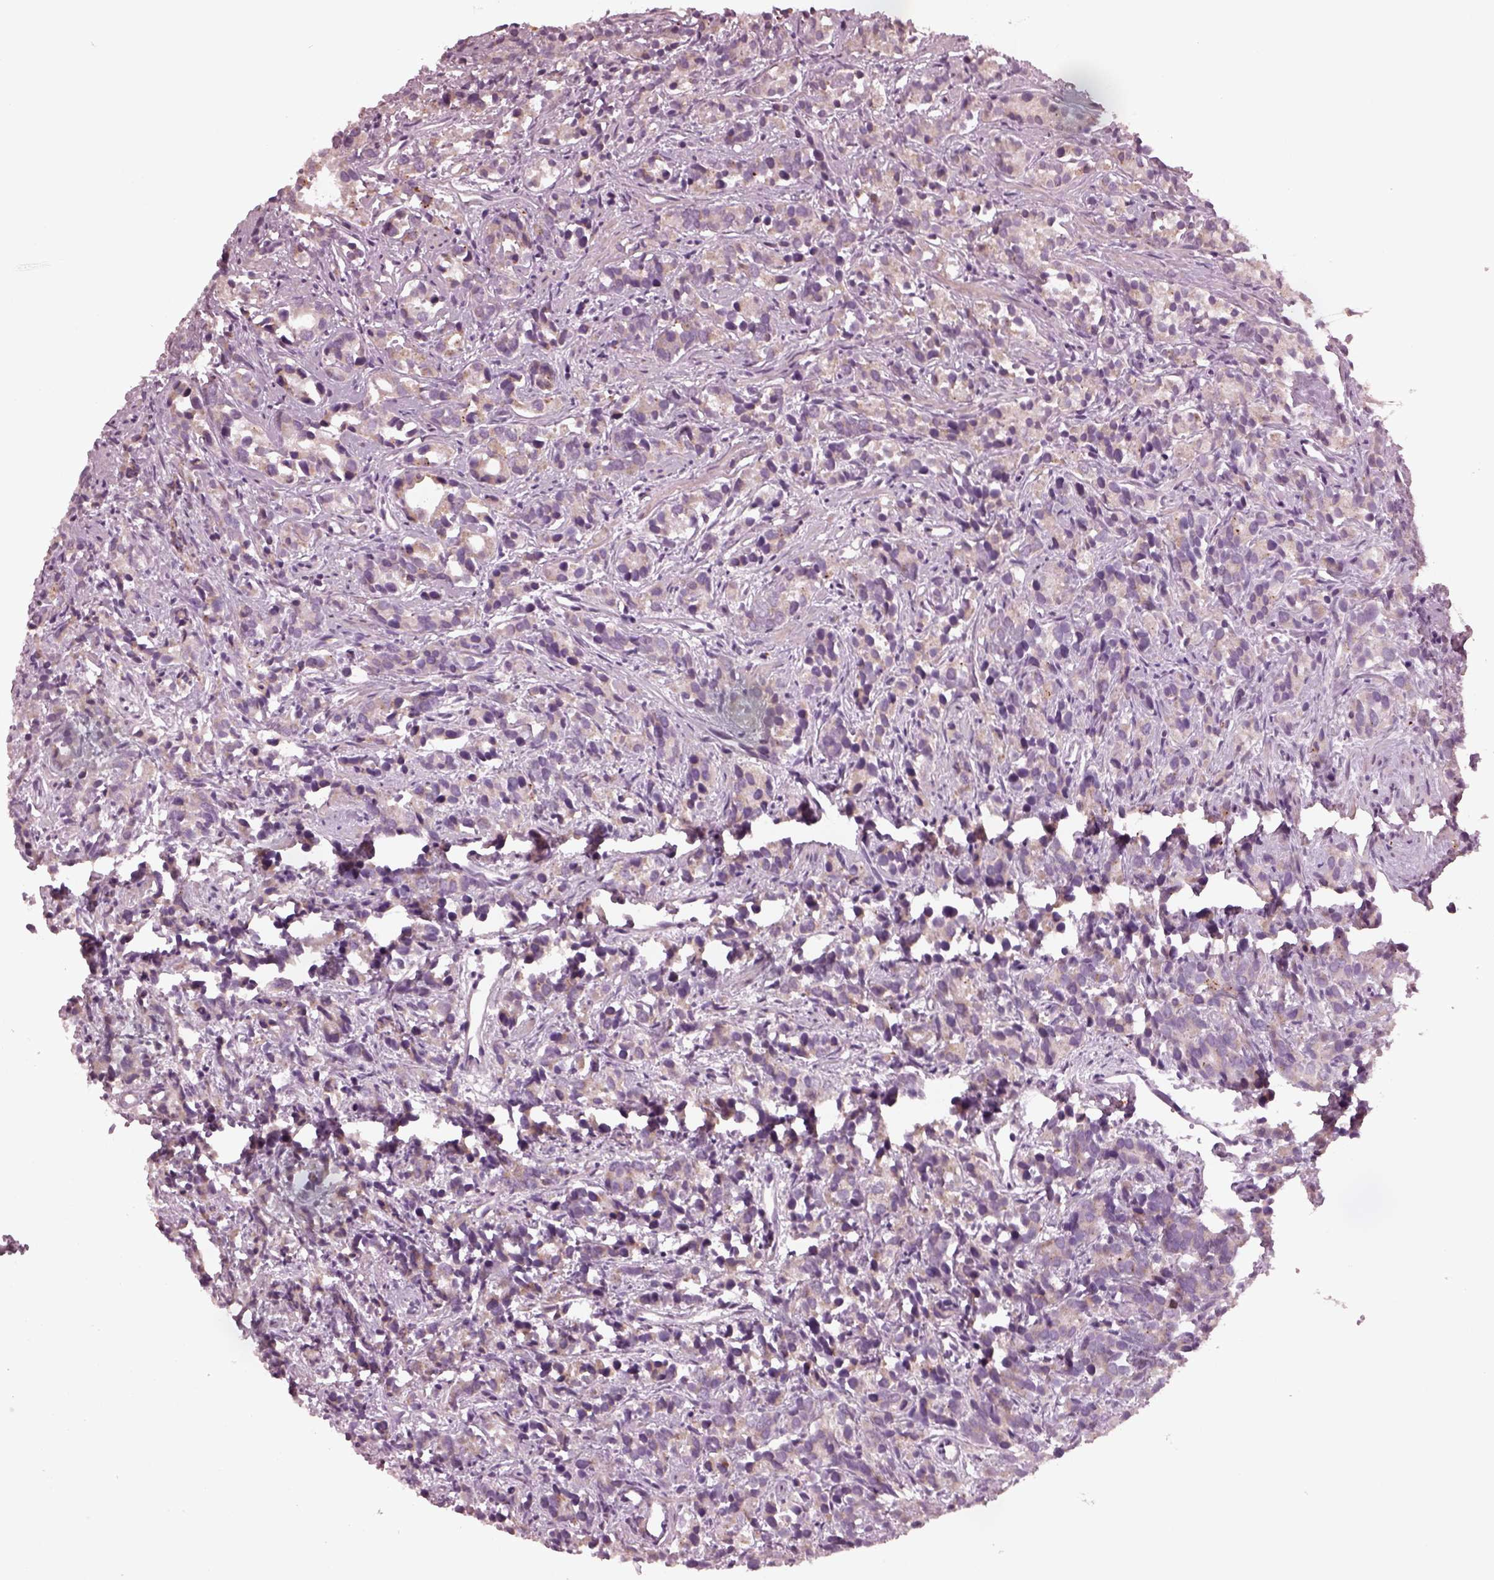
{"staining": {"intensity": "negative", "quantity": "none", "location": "none"}, "tissue": "prostate cancer", "cell_type": "Tumor cells", "image_type": "cancer", "snomed": [{"axis": "morphology", "description": "Adenocarcinoma, High grade"}, {"axis": "topography", "description": "Prostate"}], "caption": "There is no significant staining in tumor cells of high-grade adenocarcinoma (prostate).", "gene": "SLAMF8", "patient": {"sex": "male", "age": 84}}